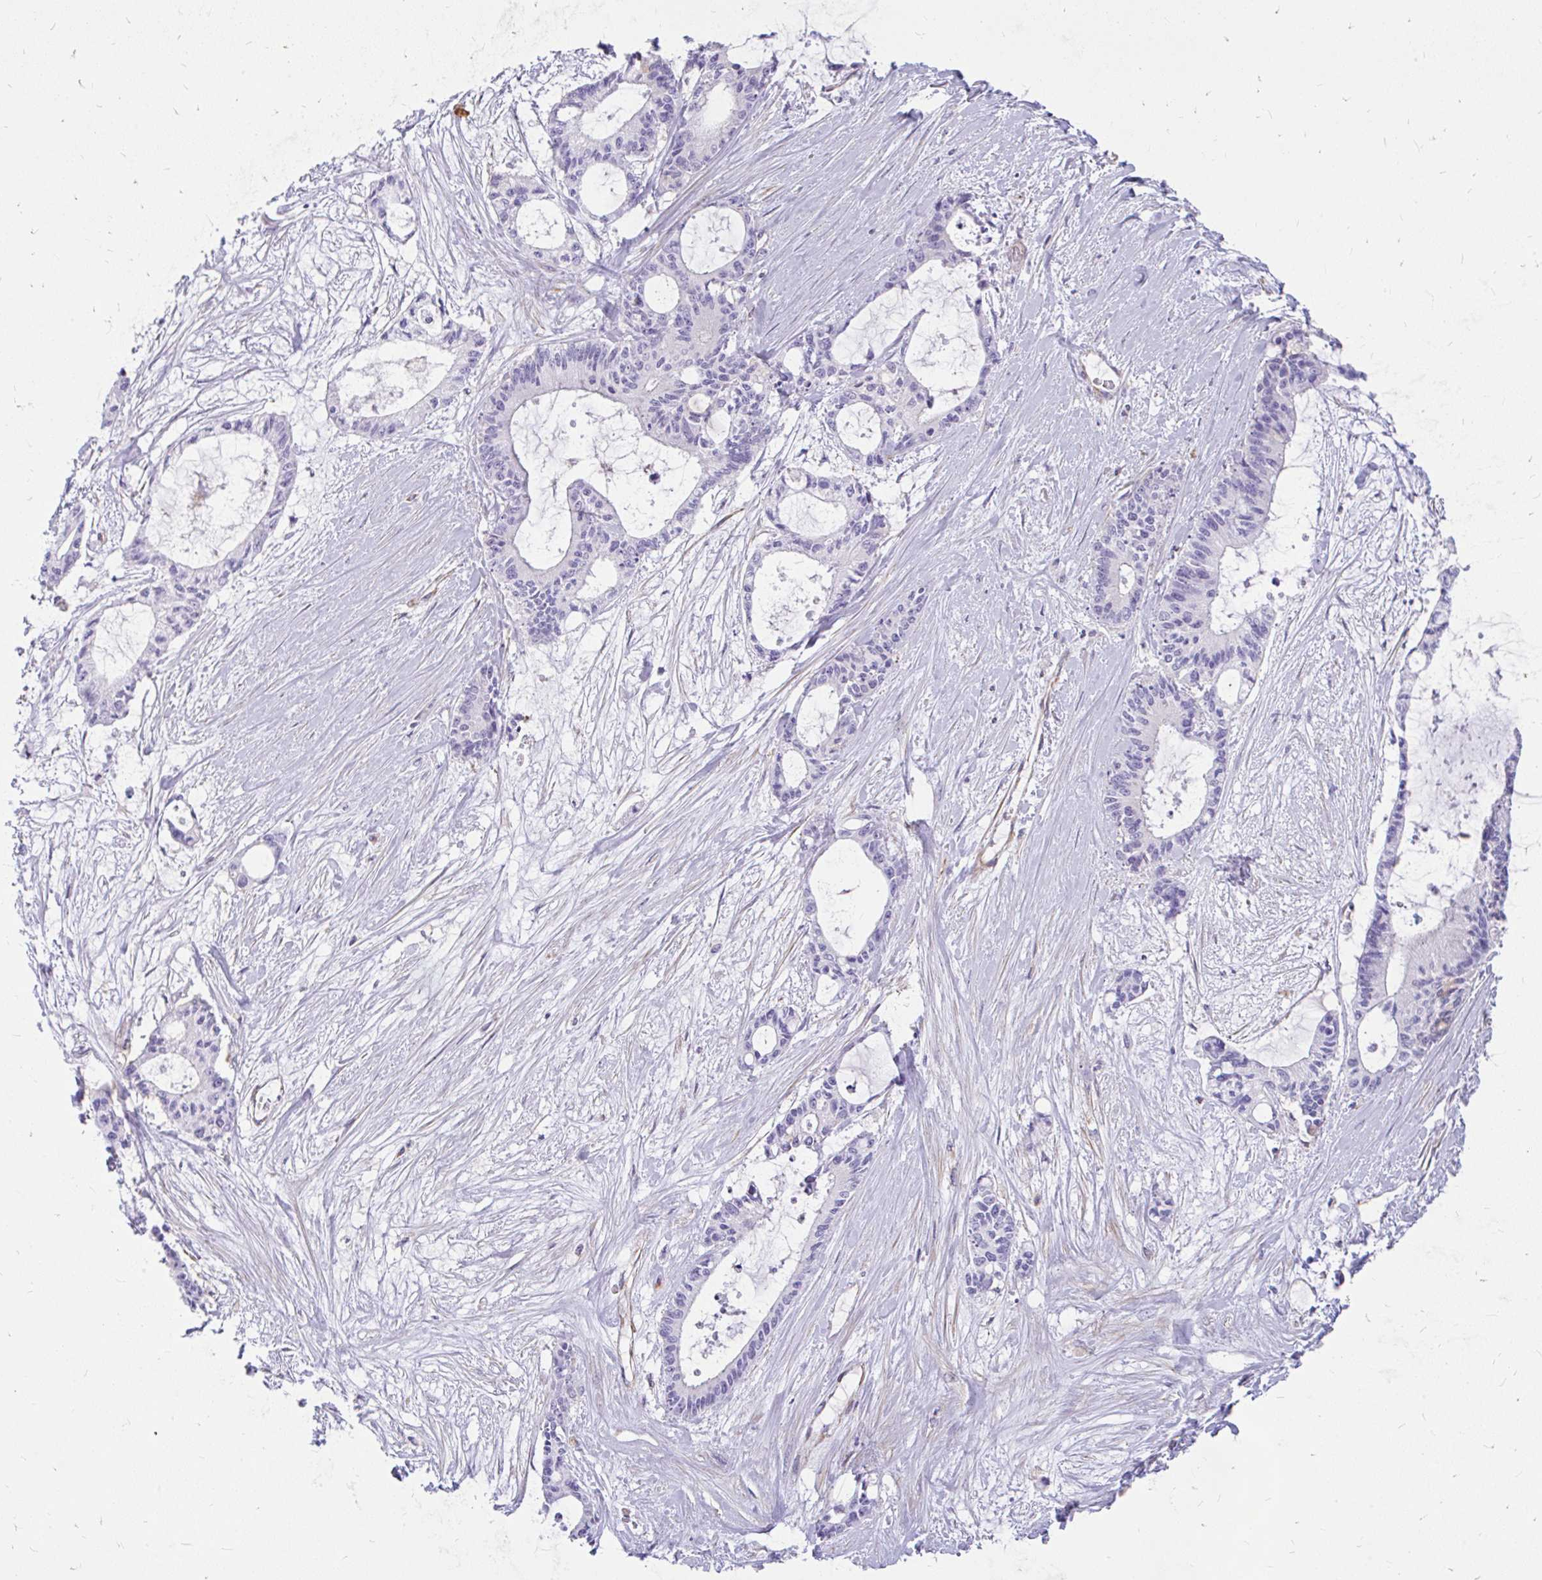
{"staining": {"intensity": "negative", "quantity": "none", "location": "none"}, "tissue": "liver cancer", "cell_type": "Tumor cells", "image_type": "cancer", "snomed": [{"axis": "morphology", "description": "Normal tissue, NOS"}, {"axis": "morphology", "description": "Cholangiocarcinoma"}, {"axis": "topography", "description": "Liver"}, {"axis": "topography", "description": "Peripheral nerve tissue"}], "caption": "Tumor cells show no significant protein positivity in liver cancer (cholangiocarcinoma).", "gene": "FAM83C", "patient": {"sex": "female", "age": 73}}